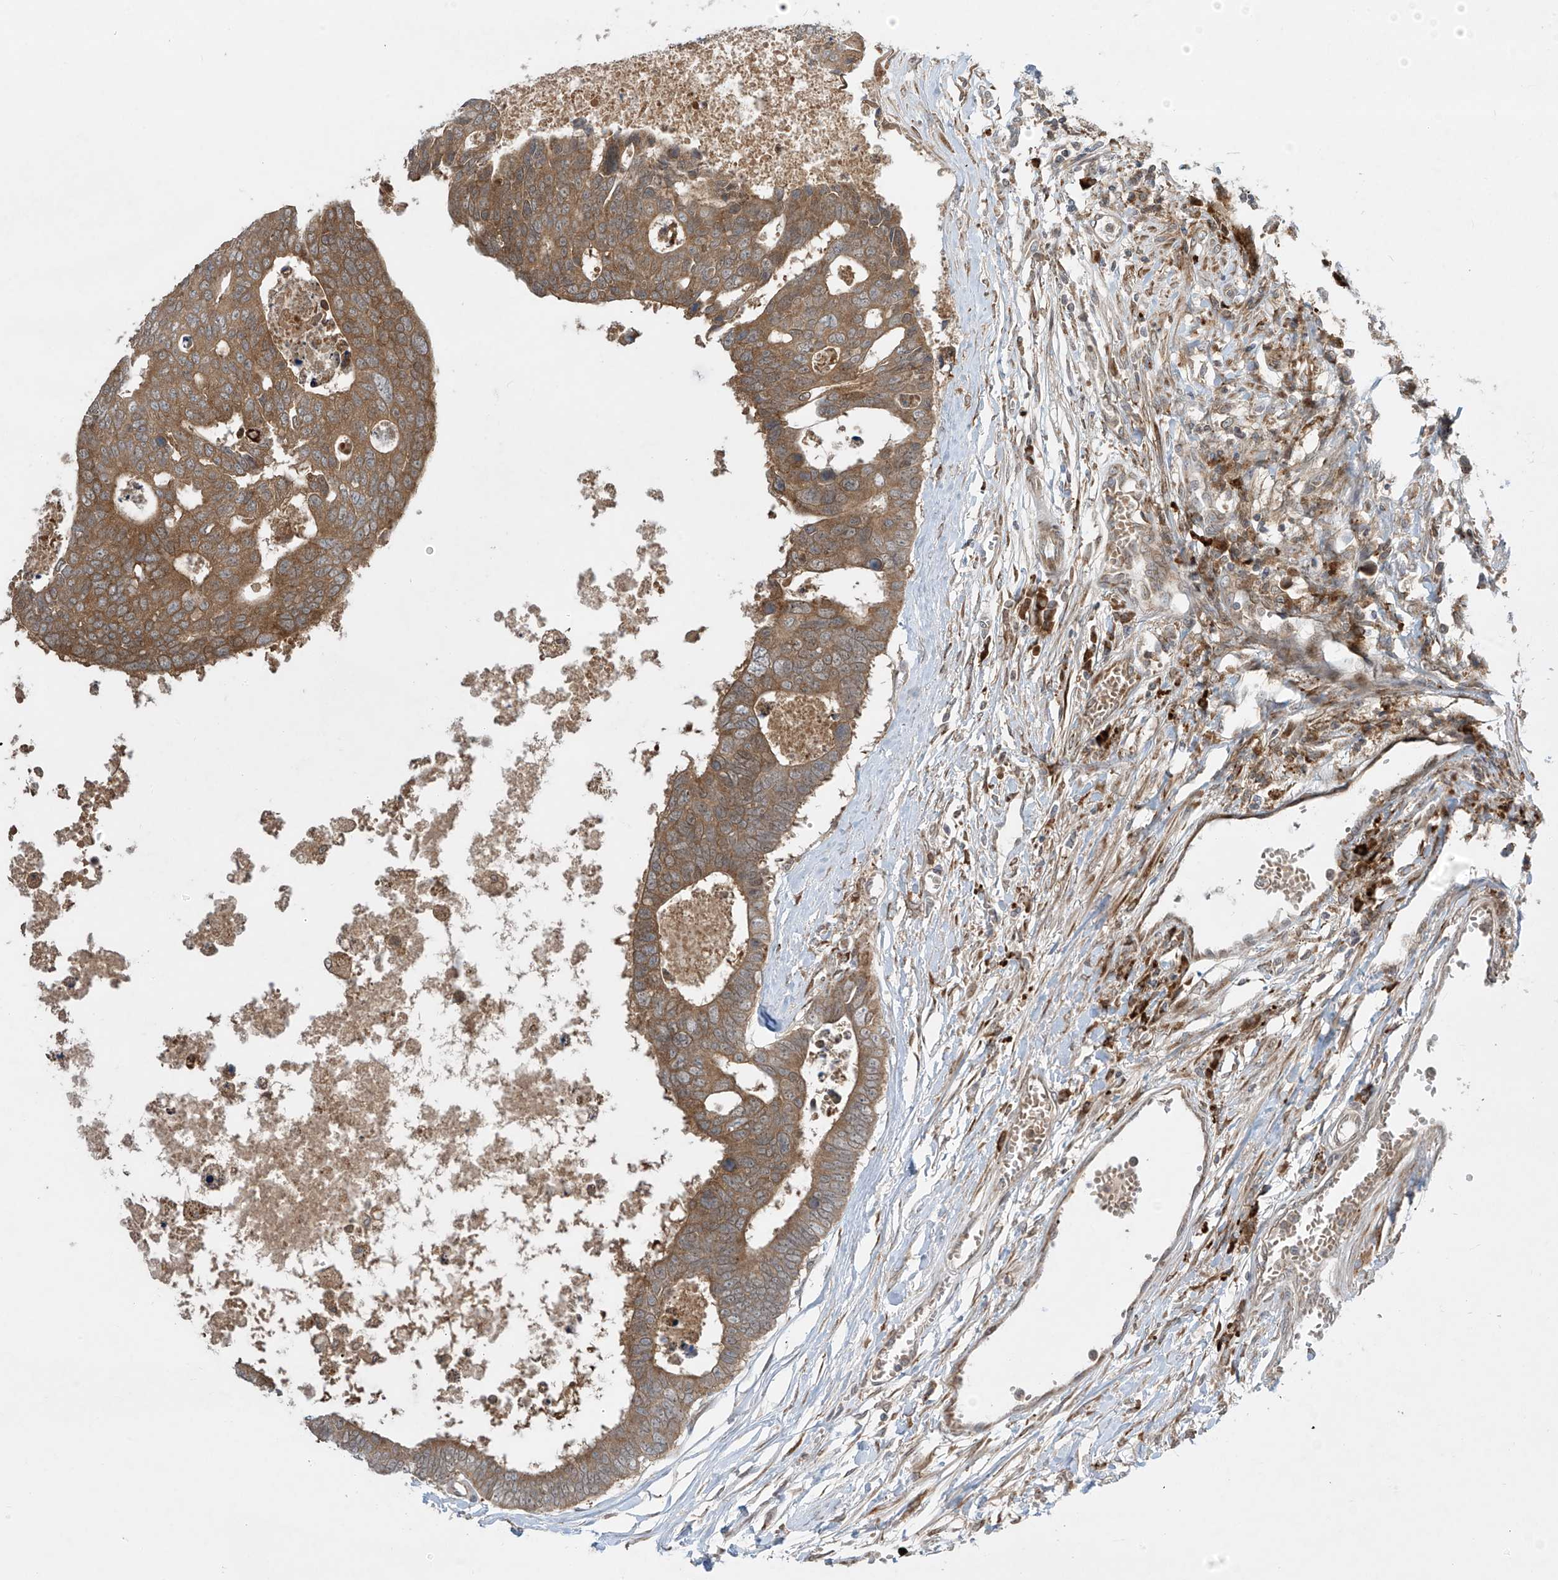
{"staining": {"intensity": "moderate", "quantity": ">75%", "location": "cytoplasmic/membranous"}, "tissue": "colorectal cancer", "cell_type": "Tumor cells", "image_type": "cancer", "snomed": [{"axis": "morphology", "description": "Adenocarcinoma, NOS"}, {"axis": "topography", "description": "Rectum"}], "caption": "Colorectal cancer (adenocarcinoma) was stained to show a protein in brown. There is medium levels of moderate cytoplasmic/membranous staining in about >75% of tumor cells. (IHC, brightfield microscopy, high magnification).", "gene": "PPAT", "patient": {"sex": "male", "age": 84}}